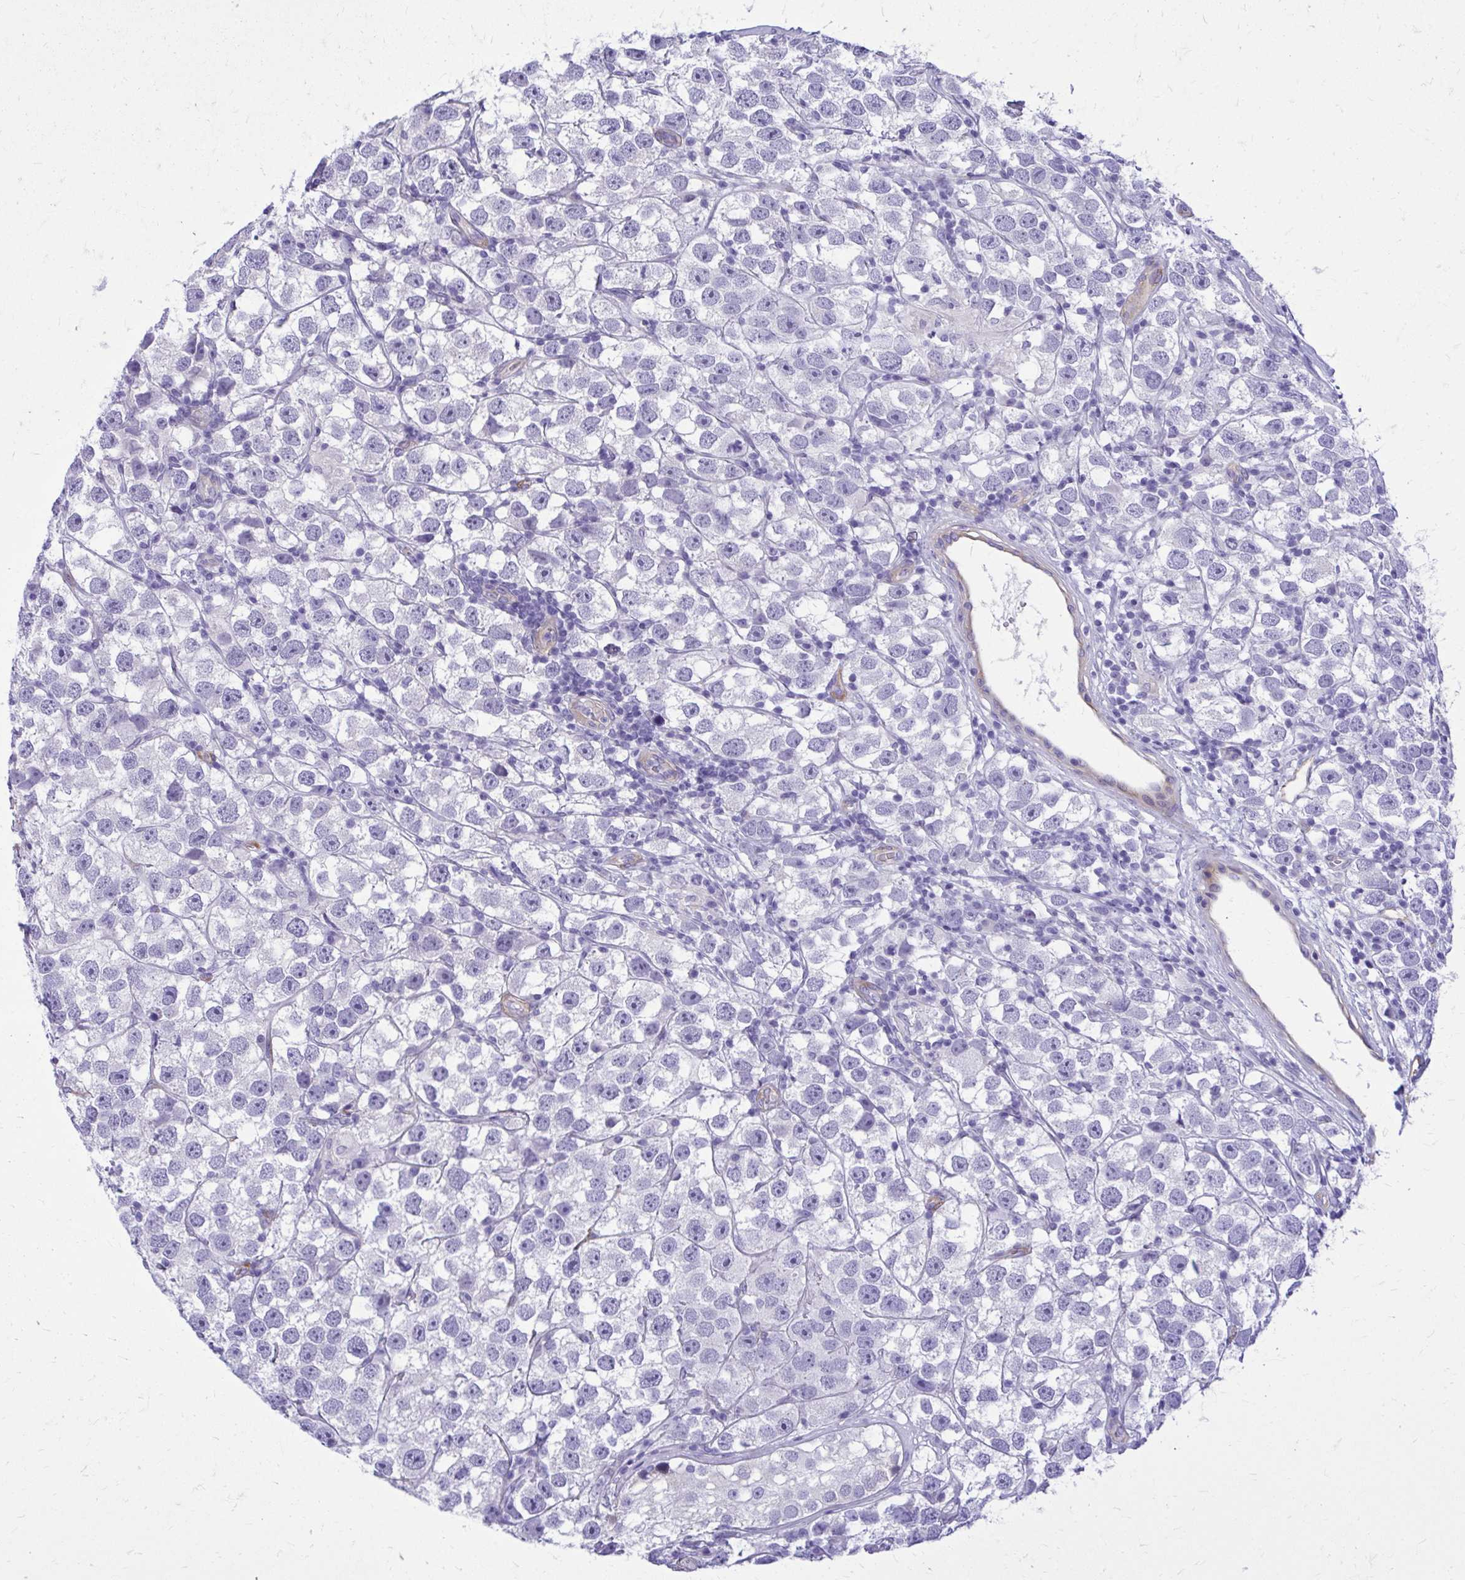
{"staining": {"intensity": "negative", "quantity": "none", "location": "none"}, "tissue": "testis cancer", "cell_type": "Tumor cells", "image_type": "cancer", "snomed": [{"axis": "morphology", "description": "Seminoma, NOS"}, {"axis": "topography", "description": "Testis"}], "caption": "High power microscopy histopathology image of an IHC micrograph of seminoma (testis), revealing no significant staining in tumor cells. Nuclei are stained in blue.", "gene": "EPB41L1", "patient": {"sex": "male", "age": 26}}